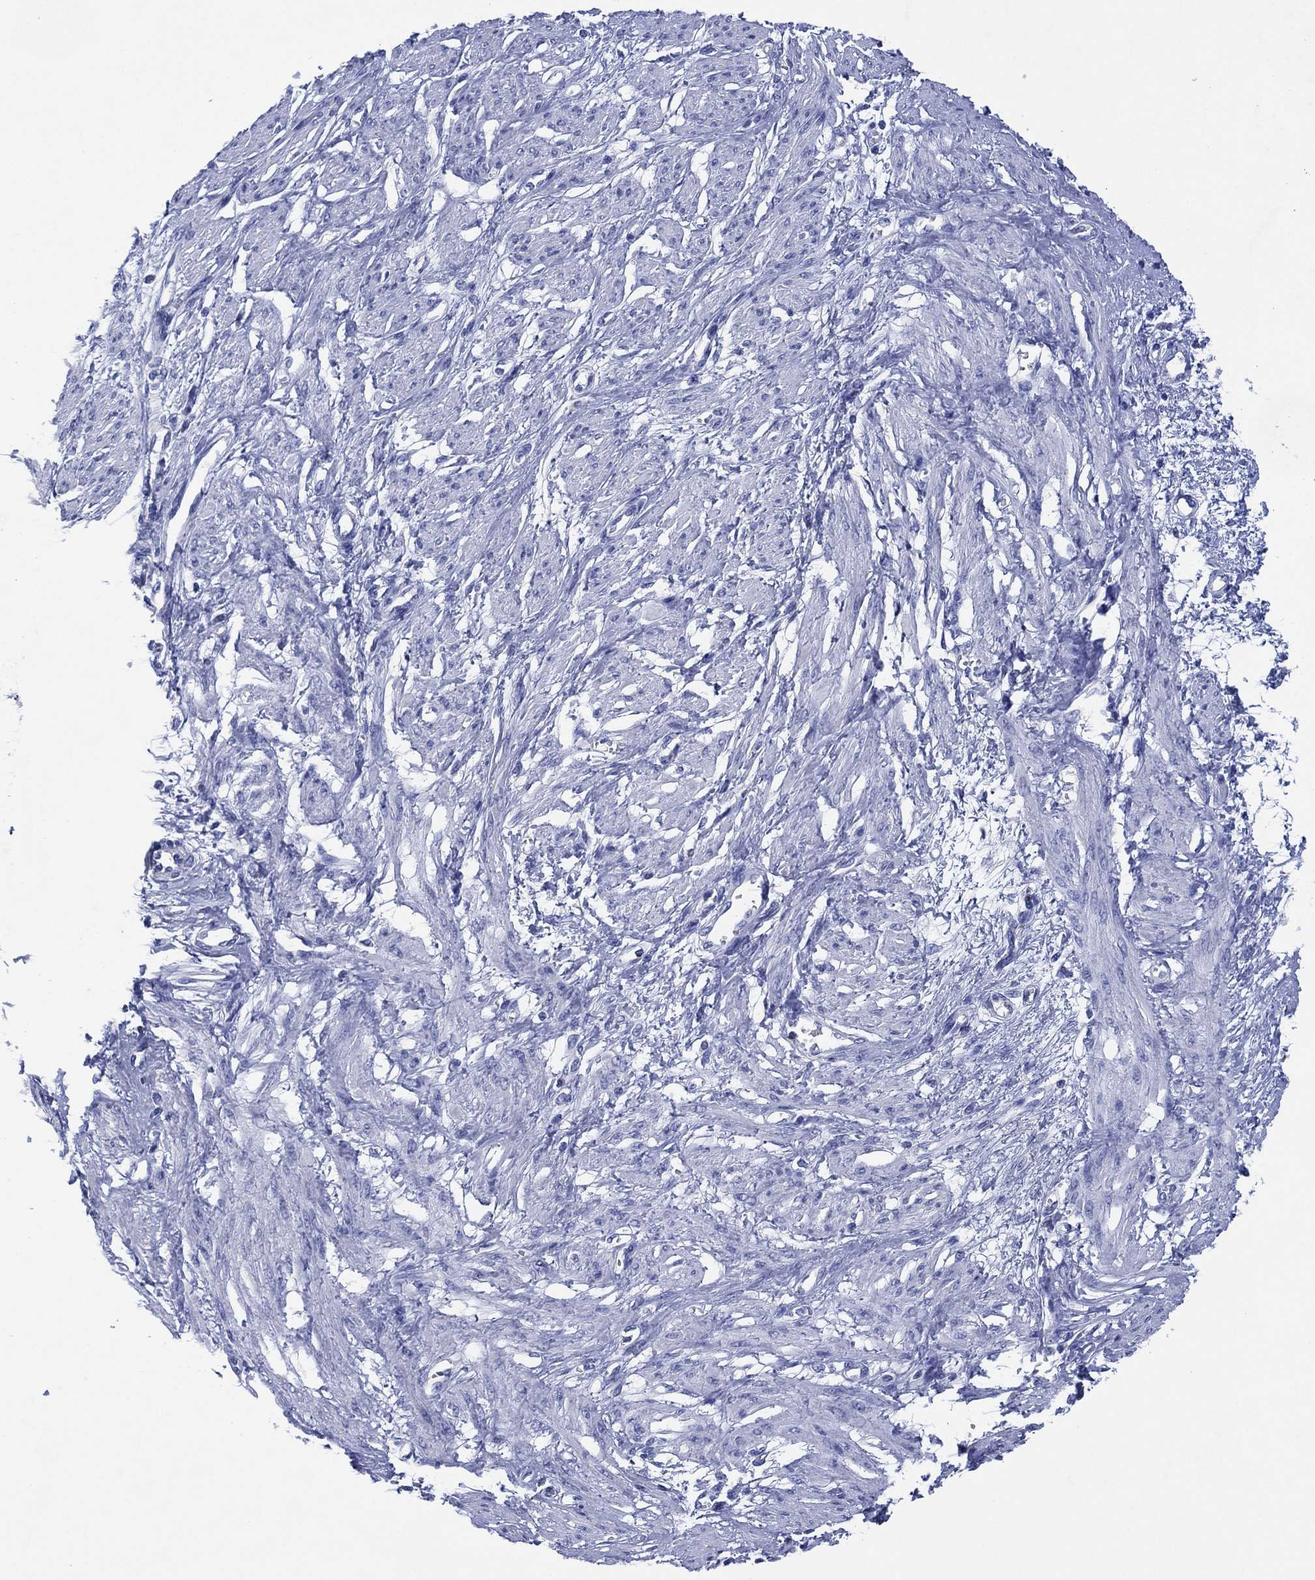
{"staining": {"intensity": "negative", "quantity": "none", "location": "none"}, "tissue": "smooth muscle", "cell_type": "Smooth muscle cells", "image_type": "normal", "snomed": [{"axis": "morphology", "description": "Normal tissue, NOS"}, {"axis": "topography", "description": "Smooth muscle"}, {"axis": "topography", "description": "Uterus"}], "caption": "DAB (3,3'-diaminobenzidine) immunohistochemical staining of normal smooth muscle shows no significant staining in smooth muscle cells. (Brightfield microscopy of DAB IHC at high magnification).", "gene": "CHRNA3", "patient": {"sex": "female", "age": 39}}